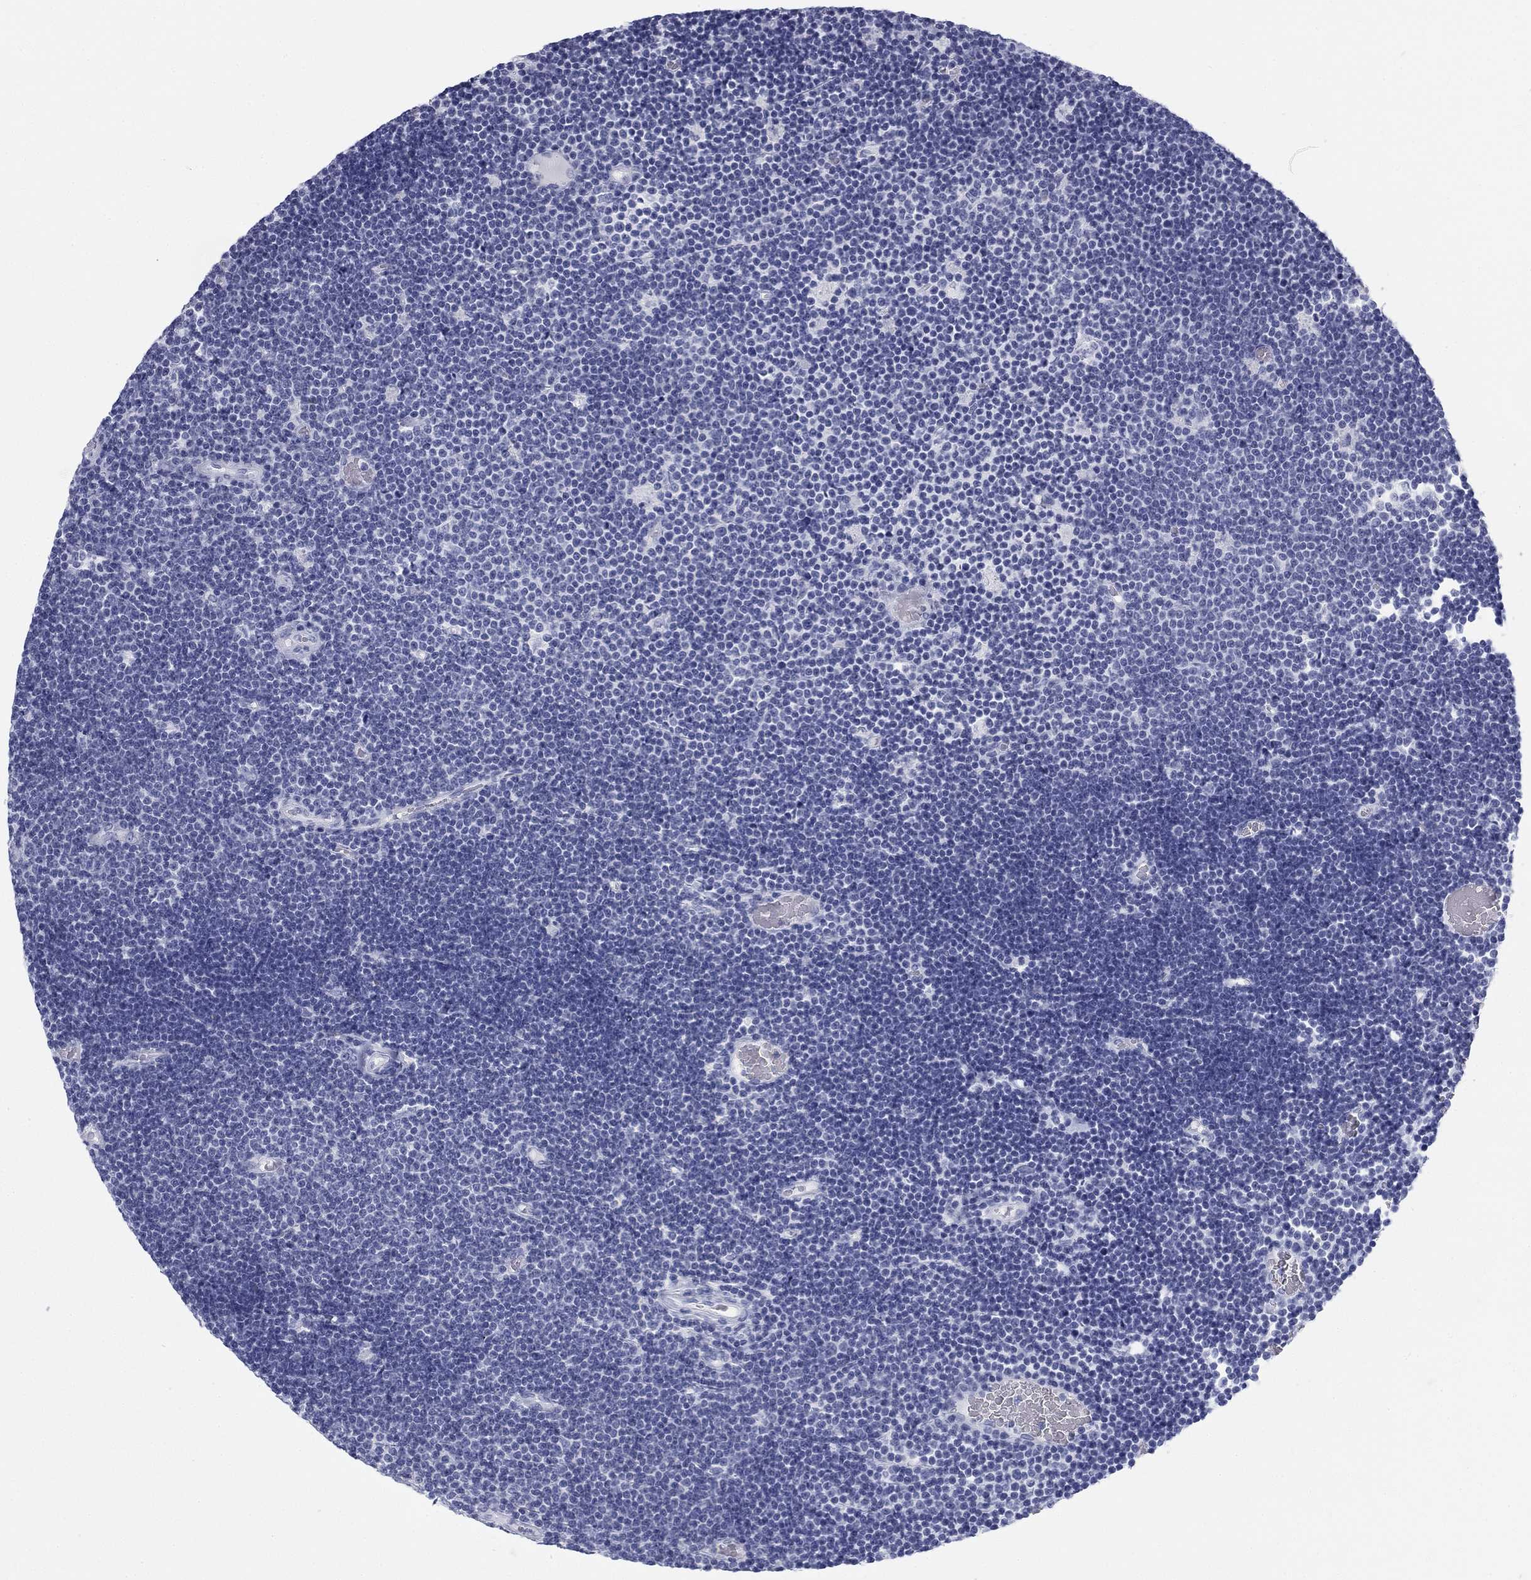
{"staining": {"intensity": "negative", "quantity": "none", "location": "none"}, "tissue": "lymphoma", "cell_type": "Tumor cells", "image_type": "cancer", "snomed": [{"axis": "morphology", "description": "Malignant lymphoma, non-Hodgkin's type, Low grade"}, {"axis": "topography", "description": "Brain"}], "caption": "This histopathology image is of lymphoma stained with immunohistochemistry to label a protein in brown with the nuclei are counter-stained blue. There is no positivity in tumor cells.", "gene": "CALB1", "patient": {"sex": "female", "age": 66}}